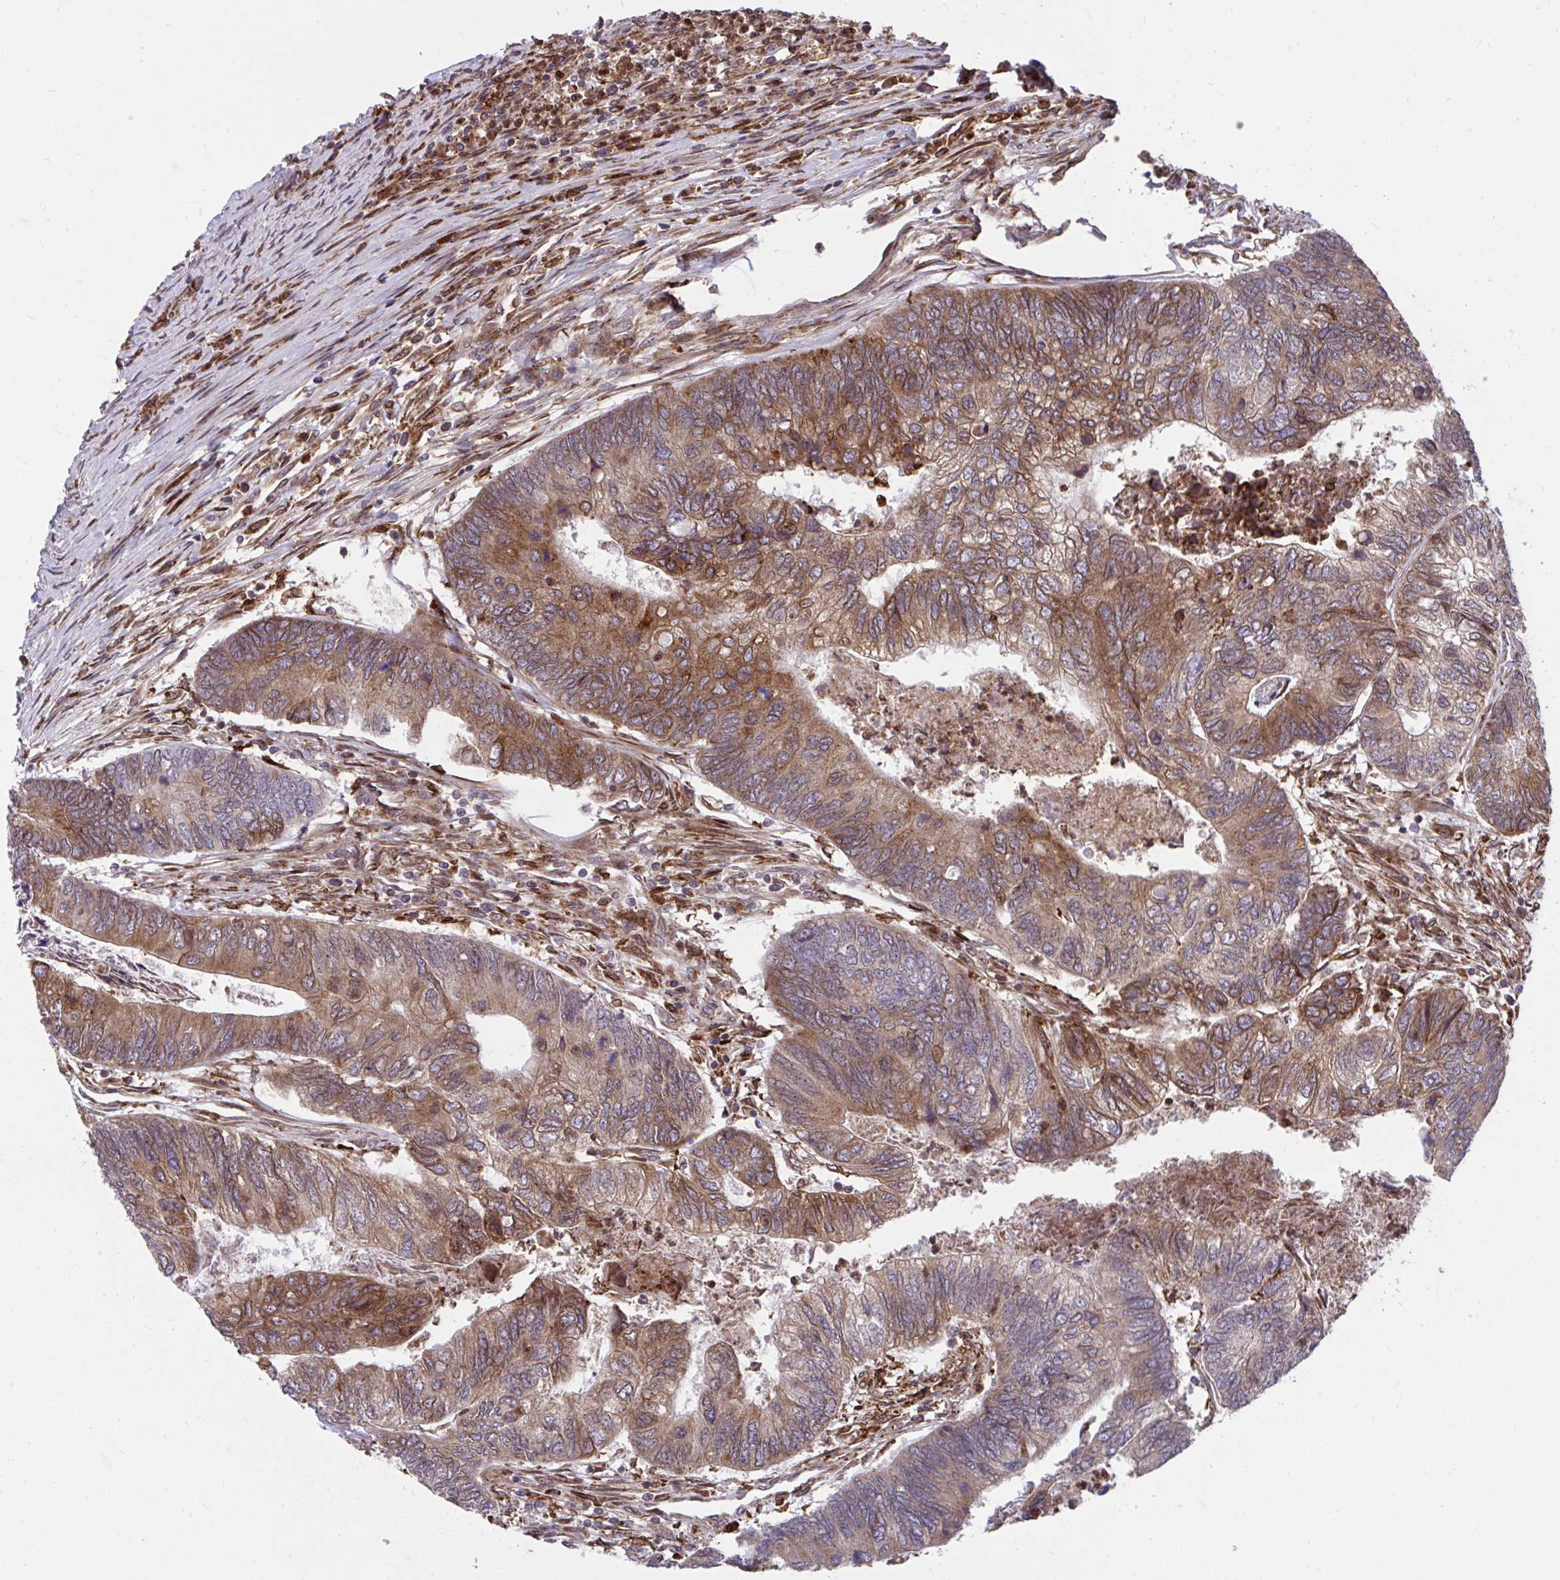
{"staining": {"intensity": "moderate", "quantity": ">75%", "location": "cytoplasmic/membranous"}, "tissue": "colorectal cancer", "cell_type": "Tumor cells", "image_type": "cancer", "snomed": [{"axis": "morphology", "description": "Adenocarcinoma, NOS"}, {"axis": "topography", "description": "Colon"}], "caption": "Moderate cytoplasmic/membranous protein staining is seen in approximately >75% of tumor cells in colorectal cancer.", "gene": "STIM2", "patient": {"sex": "female", "age": 67}}